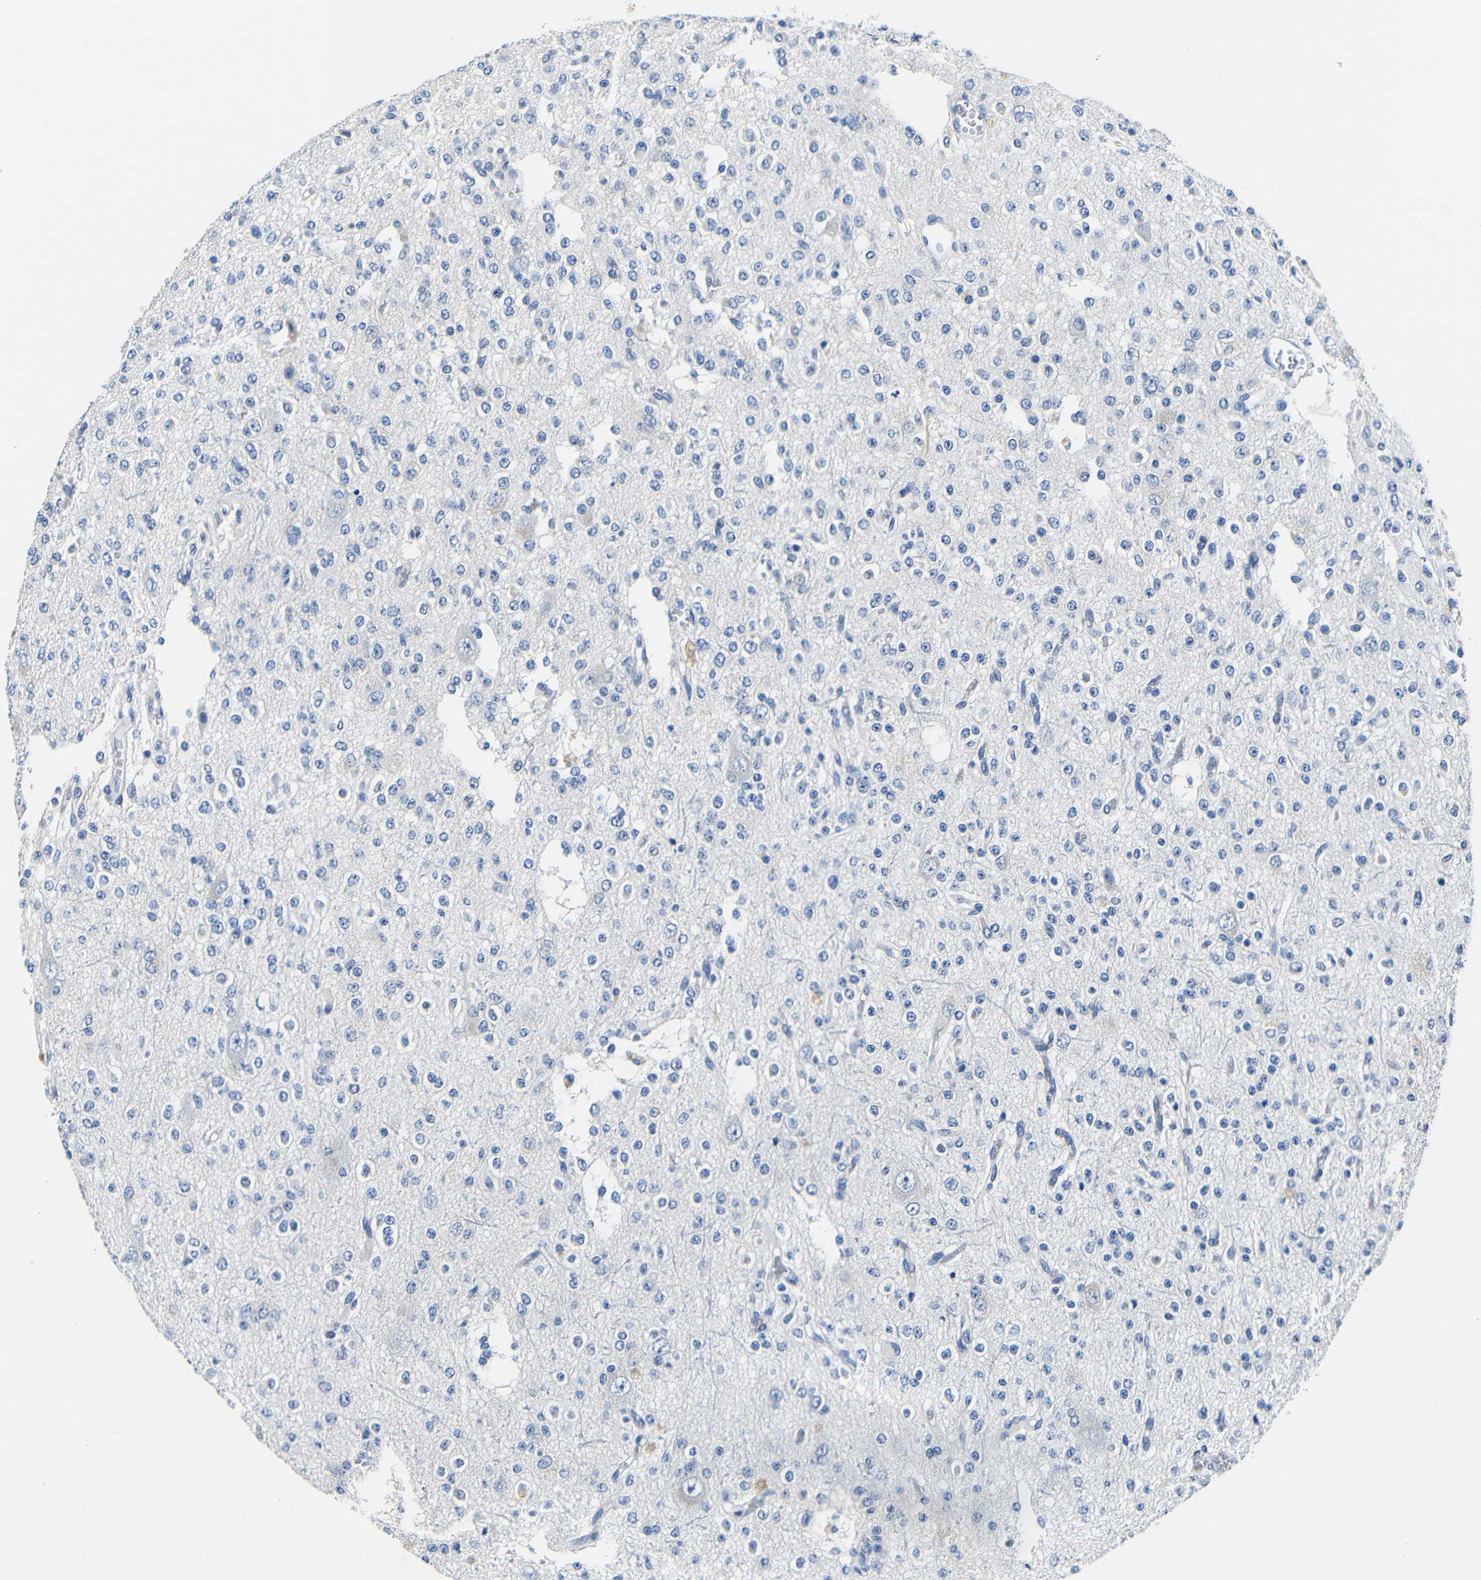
{"staining": {"intensity": "negative", "quantity": "none", "location": "none"}, "tissue": "glioma", "cell_type": "Tumor cells", "image_type": "cancer", "snomed": [{"axis": "morphology", "description": "Glioma, malignant, Low grade"}, {"axis": "topography", "description": "Brain"}], "caption": "Tumor cells show no significant positivity in glioma.", "gene": "TNFAIP1", "patient": {"sex": "male", "age": 38}}